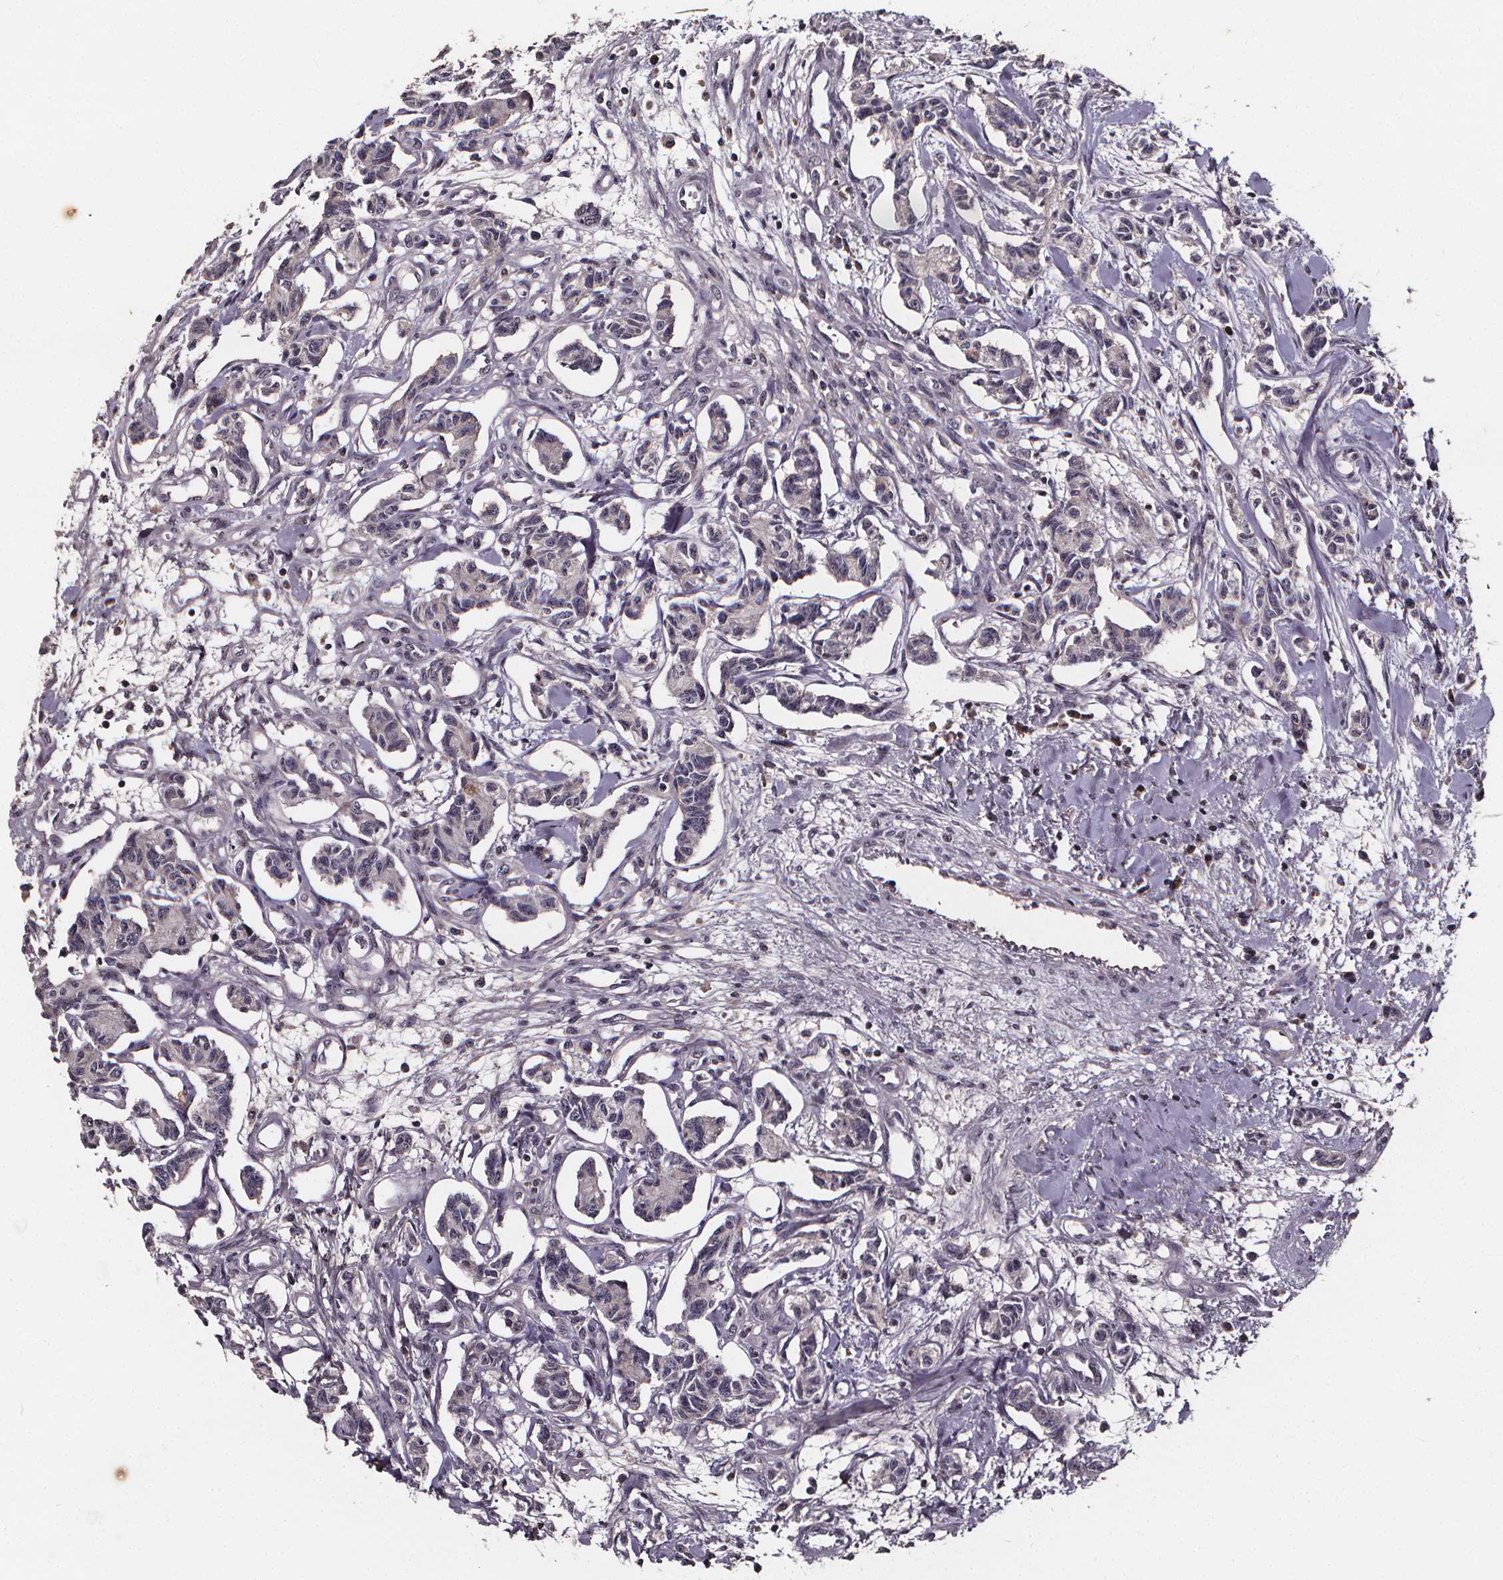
{"staining": {"intensity": "negative", "quantity": "none", "location": "none"}, "tissue": "carcinoid", "cell_type": "Tumor cells", "image_type": "cancer", "snomed": [{"axis": "morphology", "description": "Carcinoid, malignant, NOS"}, {"axis": "topography", "description": "Kidney"}], "caption": "Carcinoid (malignant) stained for a protein using IHC reveals no positivity tumor cells.", "gene": "SPAG8", "patient": {"sex": "female", "age": 41}}